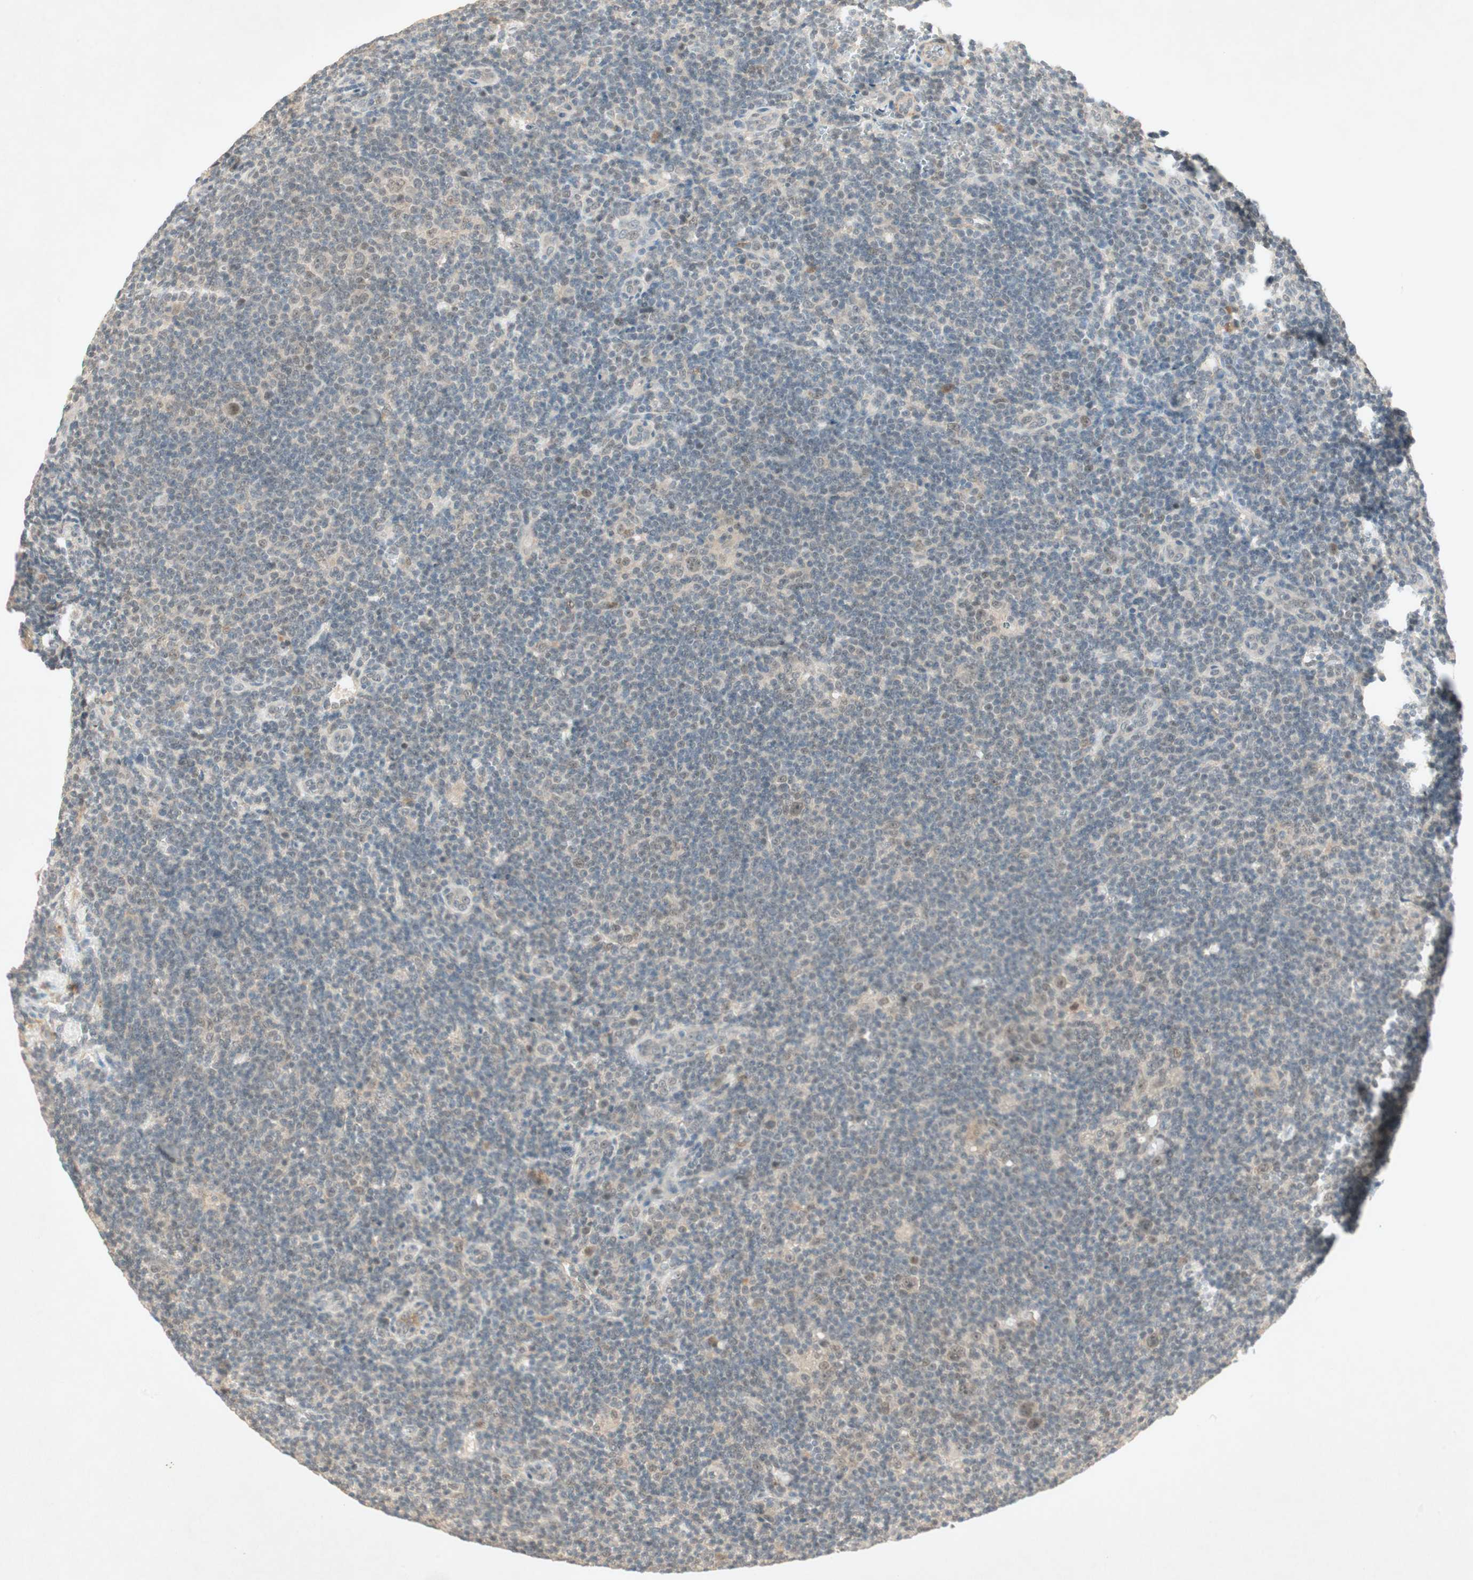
{"staining": {"intensity": "weak", "quantity": ">75%", "location": "nuclear"}, "tissue": "lymphoma", "cell_type": "Tumor cells", "image_type": "cancer", "snomed": [{"axis": "morphology", "description": "Hodgkin's disease, NOS"}, {"axis": "topography", "description": "Lymph node"}], "caption": "Hodgkin's disease tissue displays weak nuclear staining in approximately >75% of tumor cells, visualized by immunohistochemistry.", "gene": "RNGTT", "patient": {"sex": "female", "age": 57}}